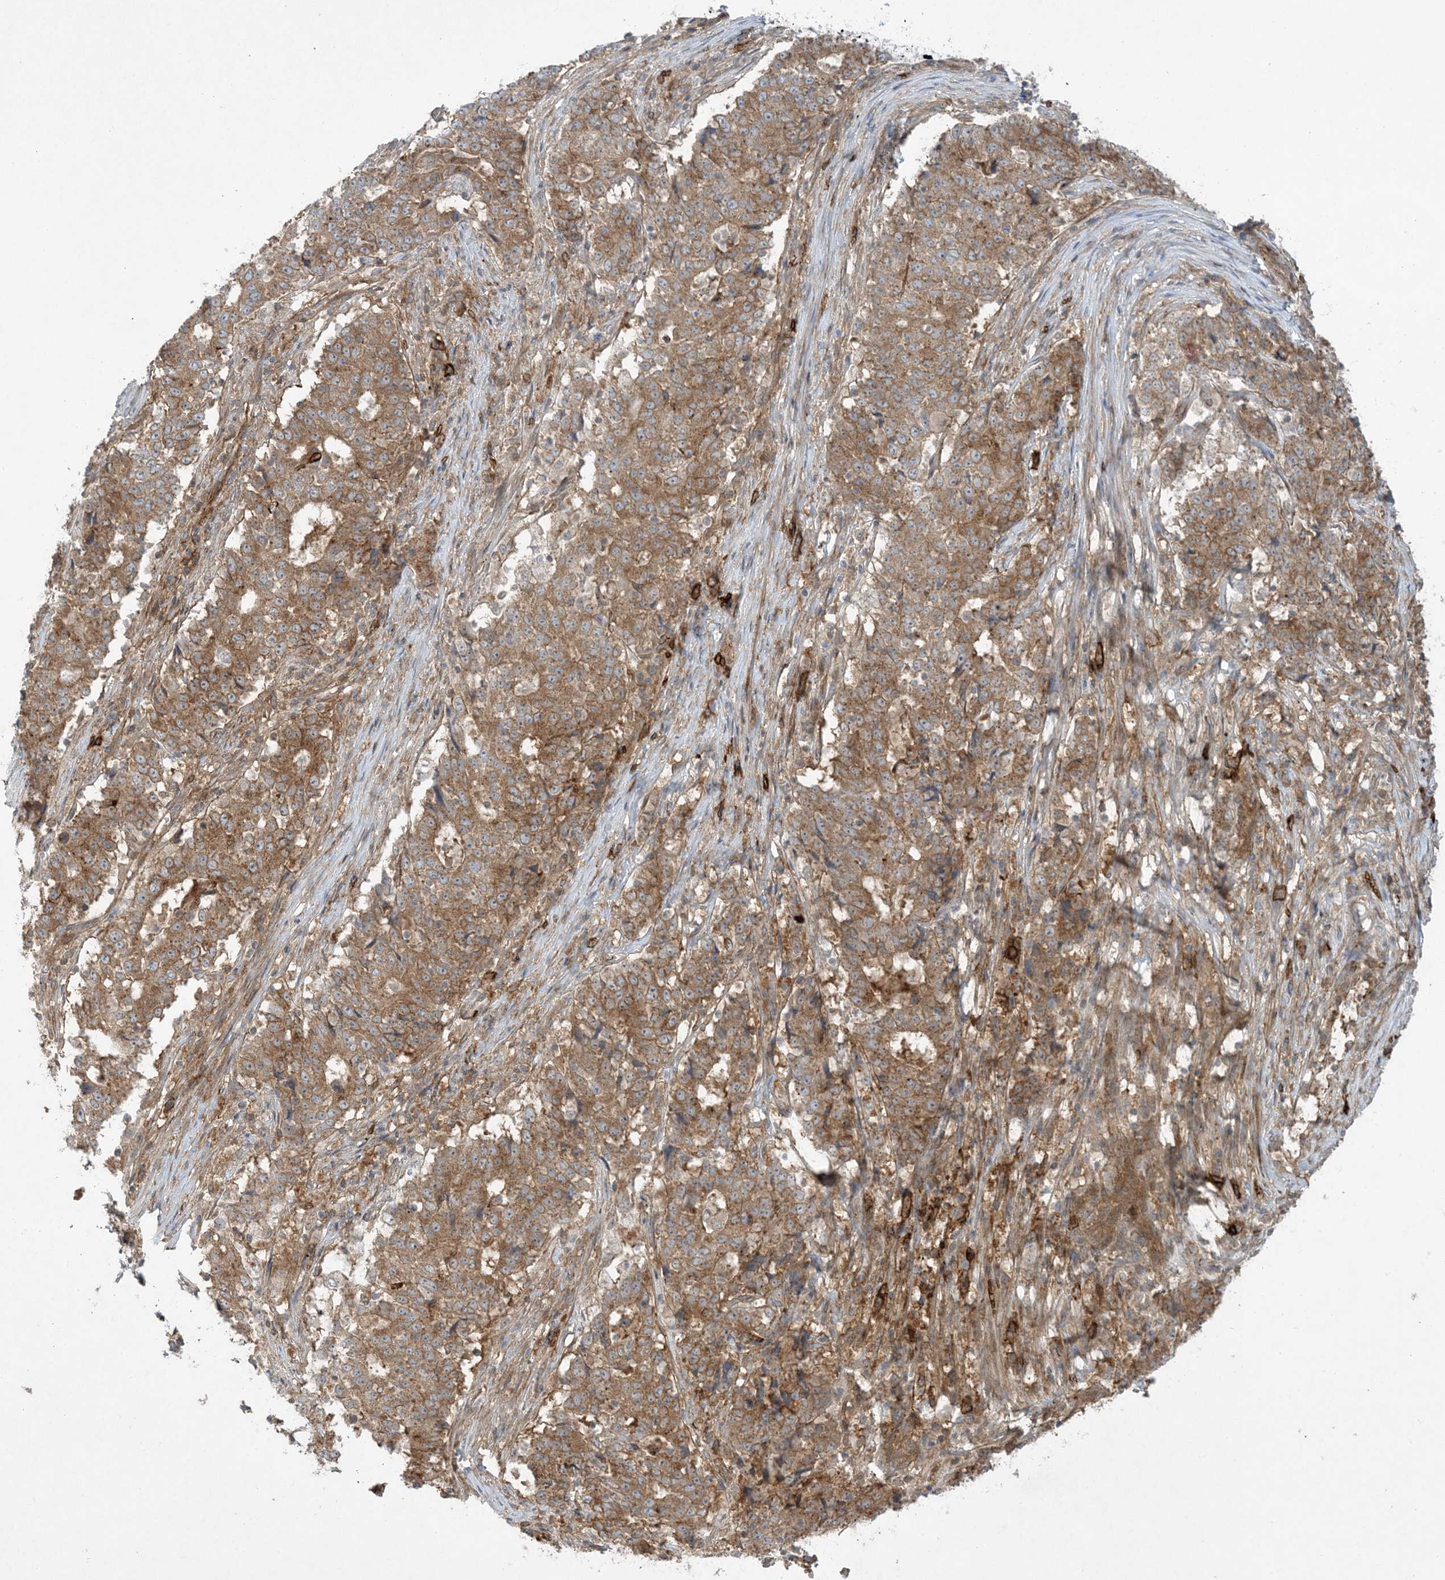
{"staining": {"intensity": "moderate", "quantity": ">75%", "location": "cytoplasmic/membranous"}, "tissue": "stomach cancer", "cell_type": "Tumor cells", "image_type": "cancer", "snomed": [{"axis": "morphology", "description": "Adenocarcinoma, NOS"}, {"axis": "topography", "description": "Stomach"}], "caption": "Tumor cells reveal moderate cytoplasmic/membranous positivity in about >75% of cells in stomach cancer.", "gene": "STAM2", "patient": {"sex": "male", "age": 59}}